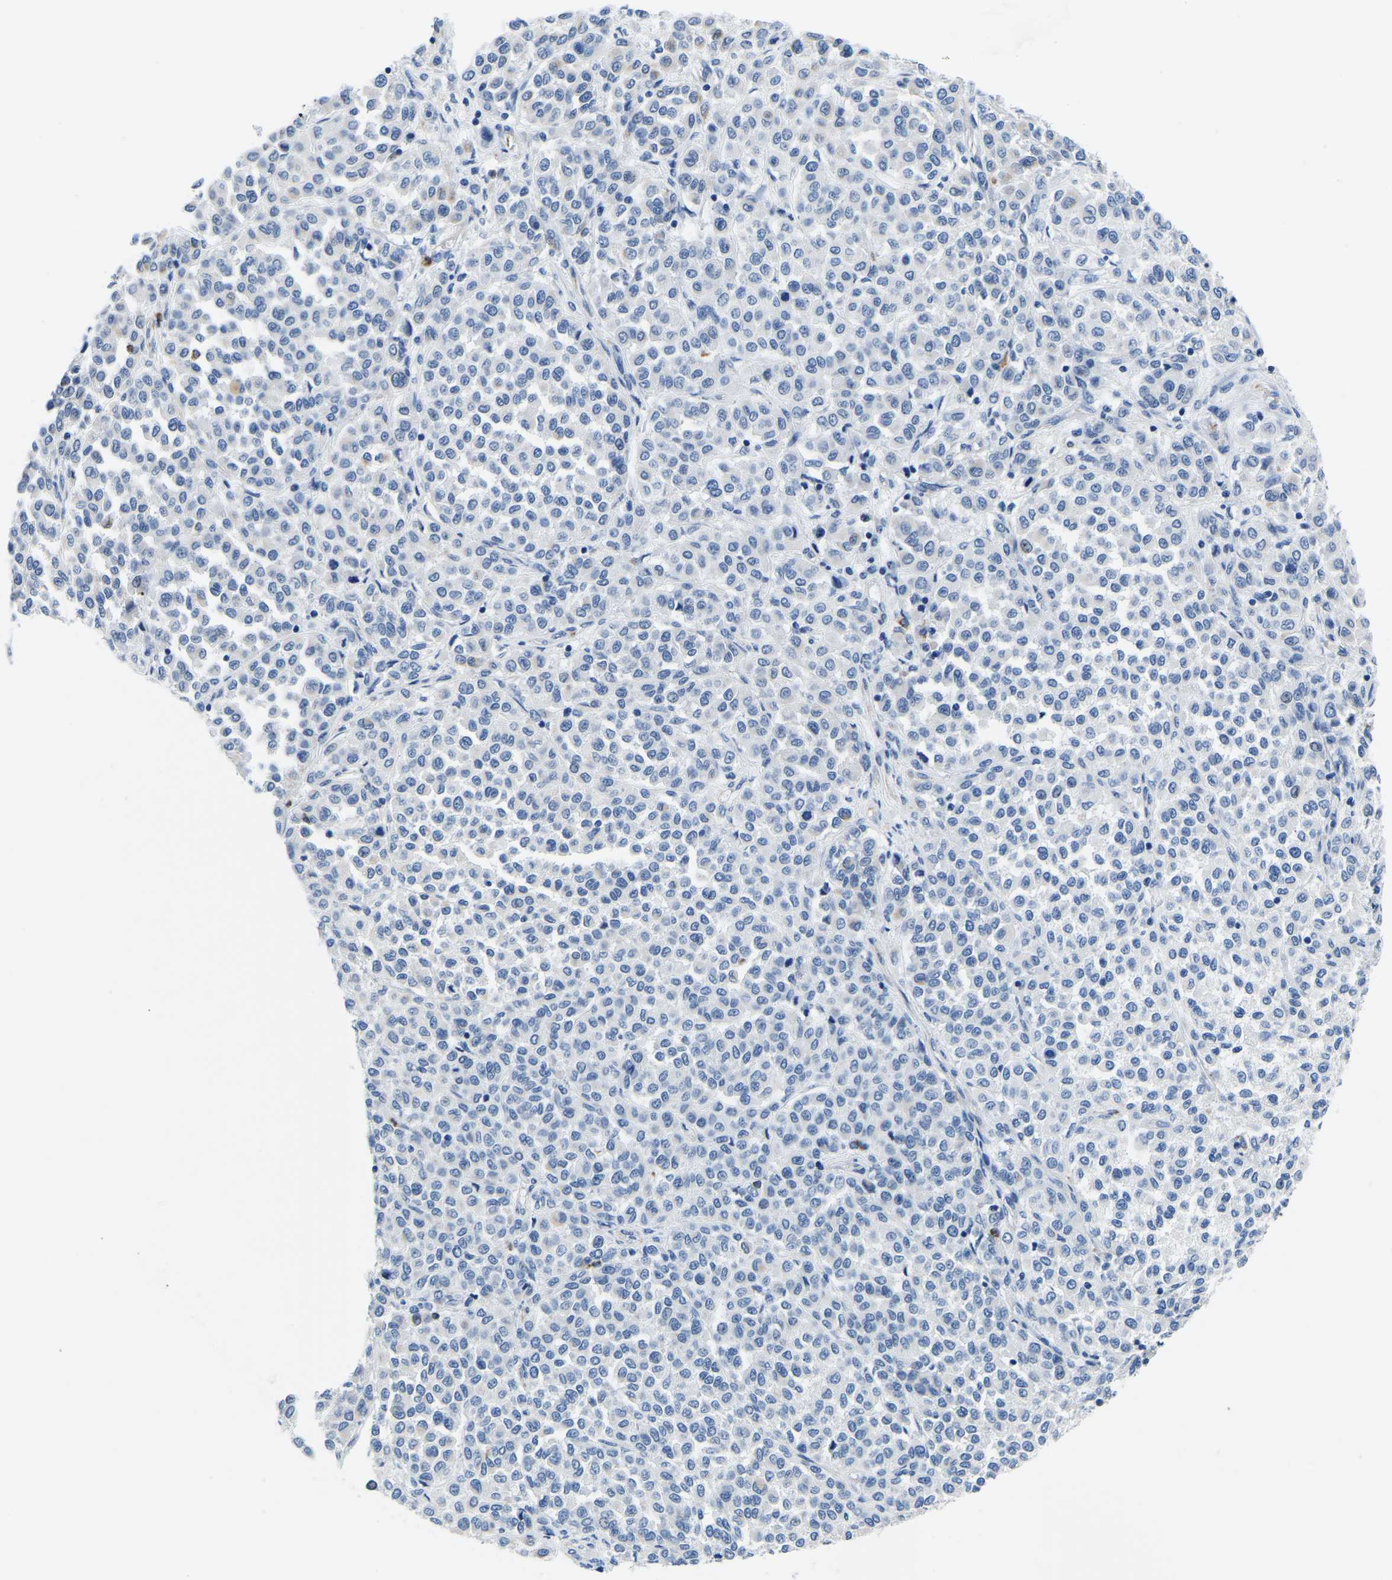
{"staining": {"intensity": "negative", "quantity": "none", "location": "none"}, "tissue": "melanoma", "cell_type": "Tumor cells", "image_type": "cancer", "snomed": [{"axis": "morphology", "description": "Malignant melanoma, Metastatic site"}, {"axis": "topography", "description": "Pancreas"}], "caption": "An image of melanoma stained for a protein exhibits no brown staining in tumor cells.", "gene": "MS4A3", "patient": {"sex": "female", "age": 30}}